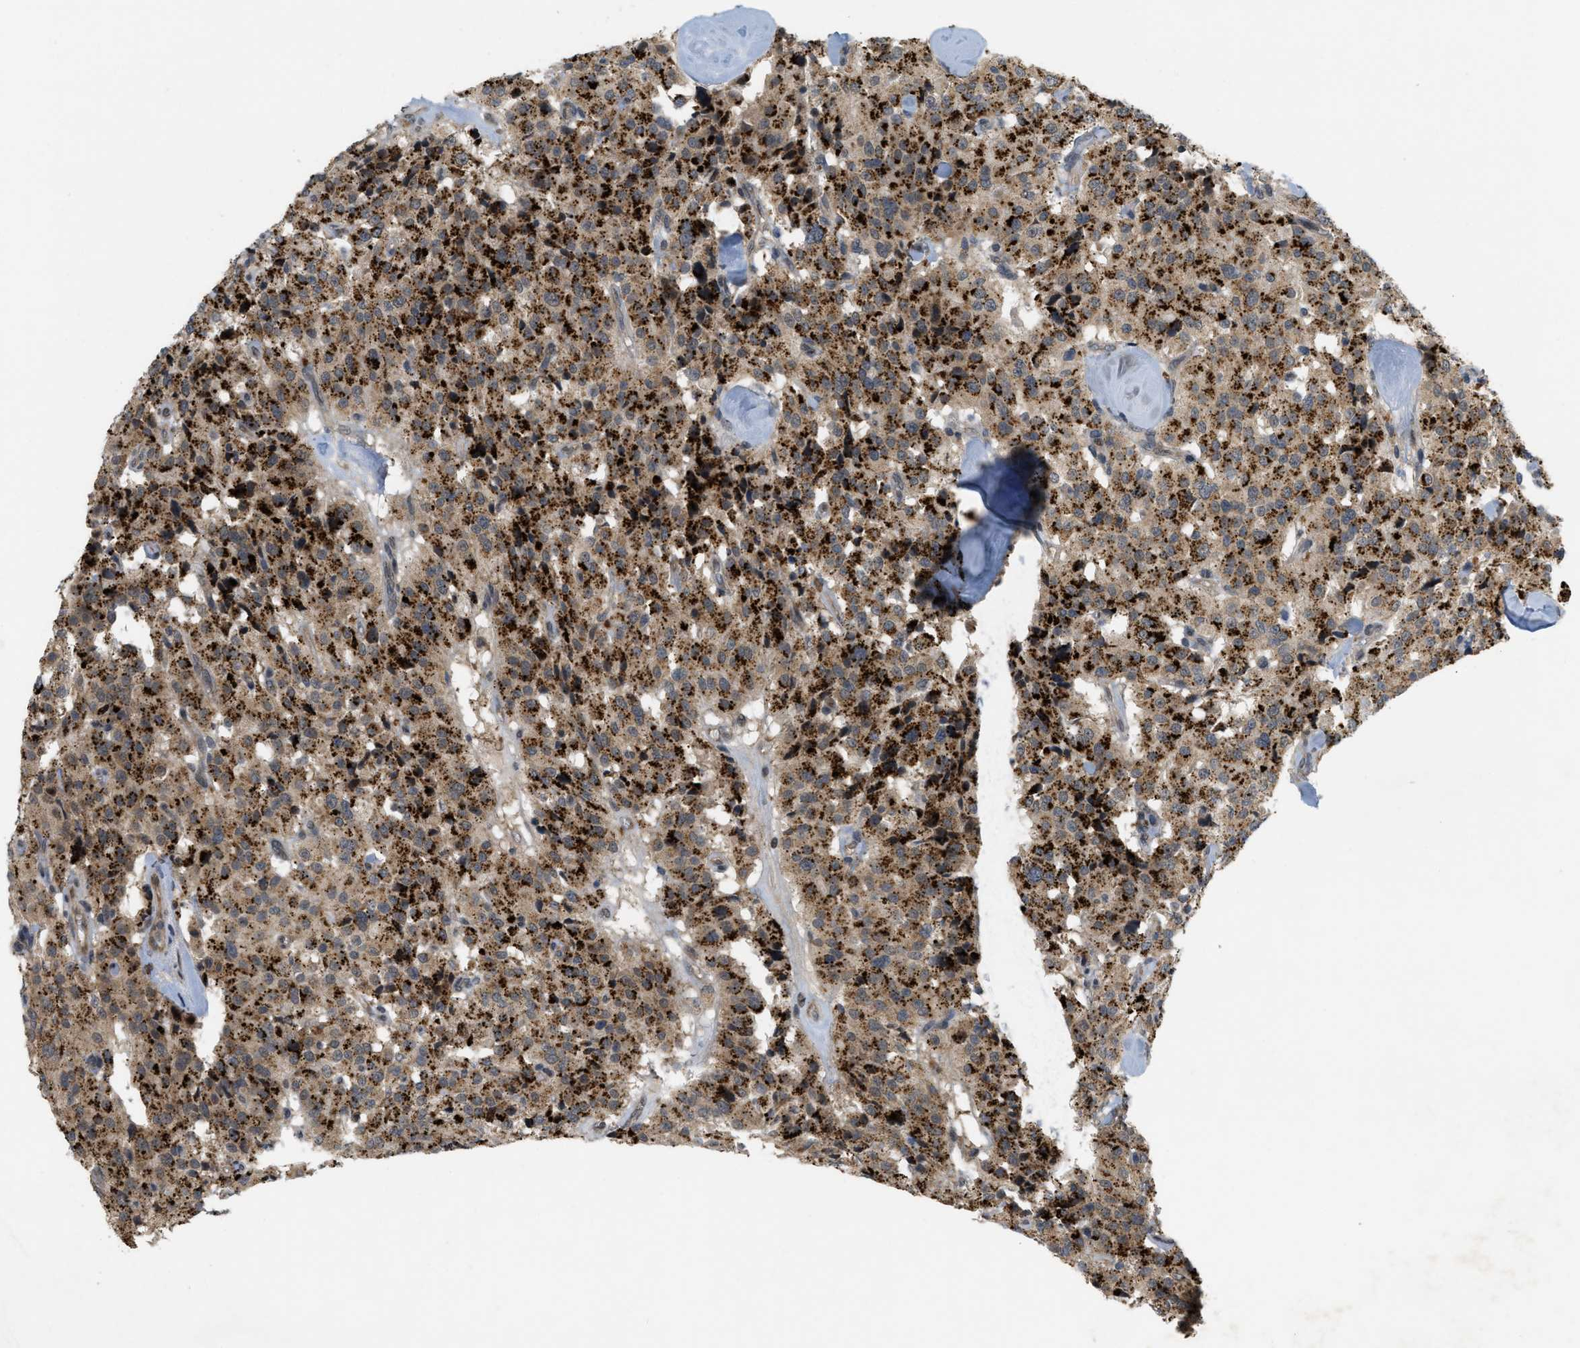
{"staining": {"intensity": "strong", "quantity": ">75%", "location": "cytoplasmic/membranous"}, "tissue": "carcinoid", "cell_type": "Tumor cells", "image_type": "cancer", "snomed": [{"axis": "morphology", "description": "Carcinoid, malignant, NOS"}, {"axis": "topography", "description": "Lung"}], "caption": "Carcinoid (malignant) stained for a protein (brown) demonstrates strong cytoplasmic/membranous positive expression in approximately >75% of tumor cells.", "gene": "PRKD1", "patient": {"sex": "male", "age": 30}}